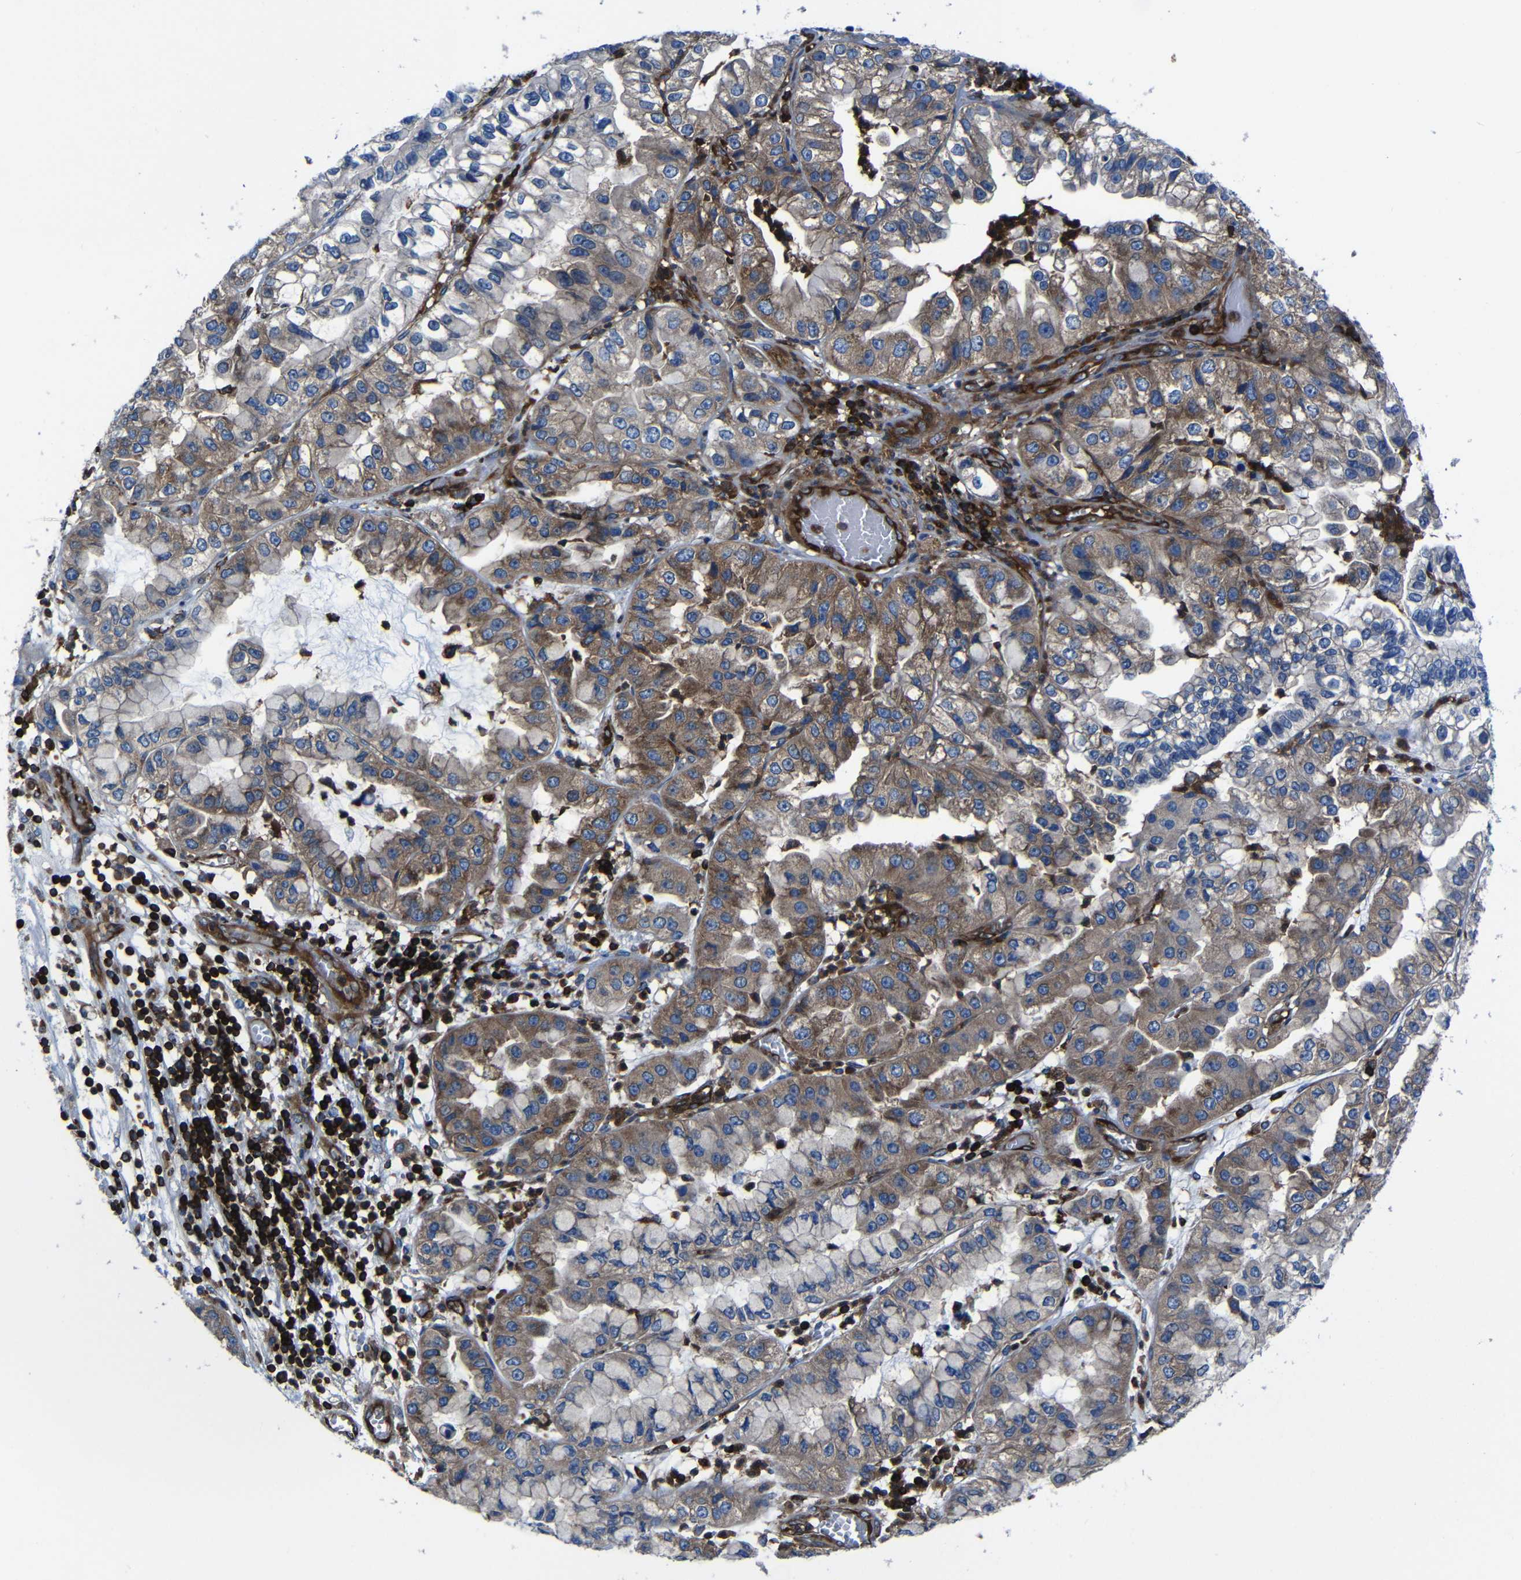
{"staining": {"intensity": "moderate", "quantity": ">75%", "location": "cytoplasmic/membranous"}, "tissue": "liver cancer", "cell_type": "Tumor cells", "image_type": "cancer", "snomed": [{"axis": "morphology", "description": "Cholangiocarcinoma"}, {"axis": "topography", "description": "Liver"}], "caption": "Immunohistochemical staining of cholangiocarcinoma (liver) displays medium levels of moderate cytoplasmic/membranous protein expression in approximately >75% of tumor cells.", "gene": "ARHGEF1", "patient": {"sex": "female", "age": 79}}